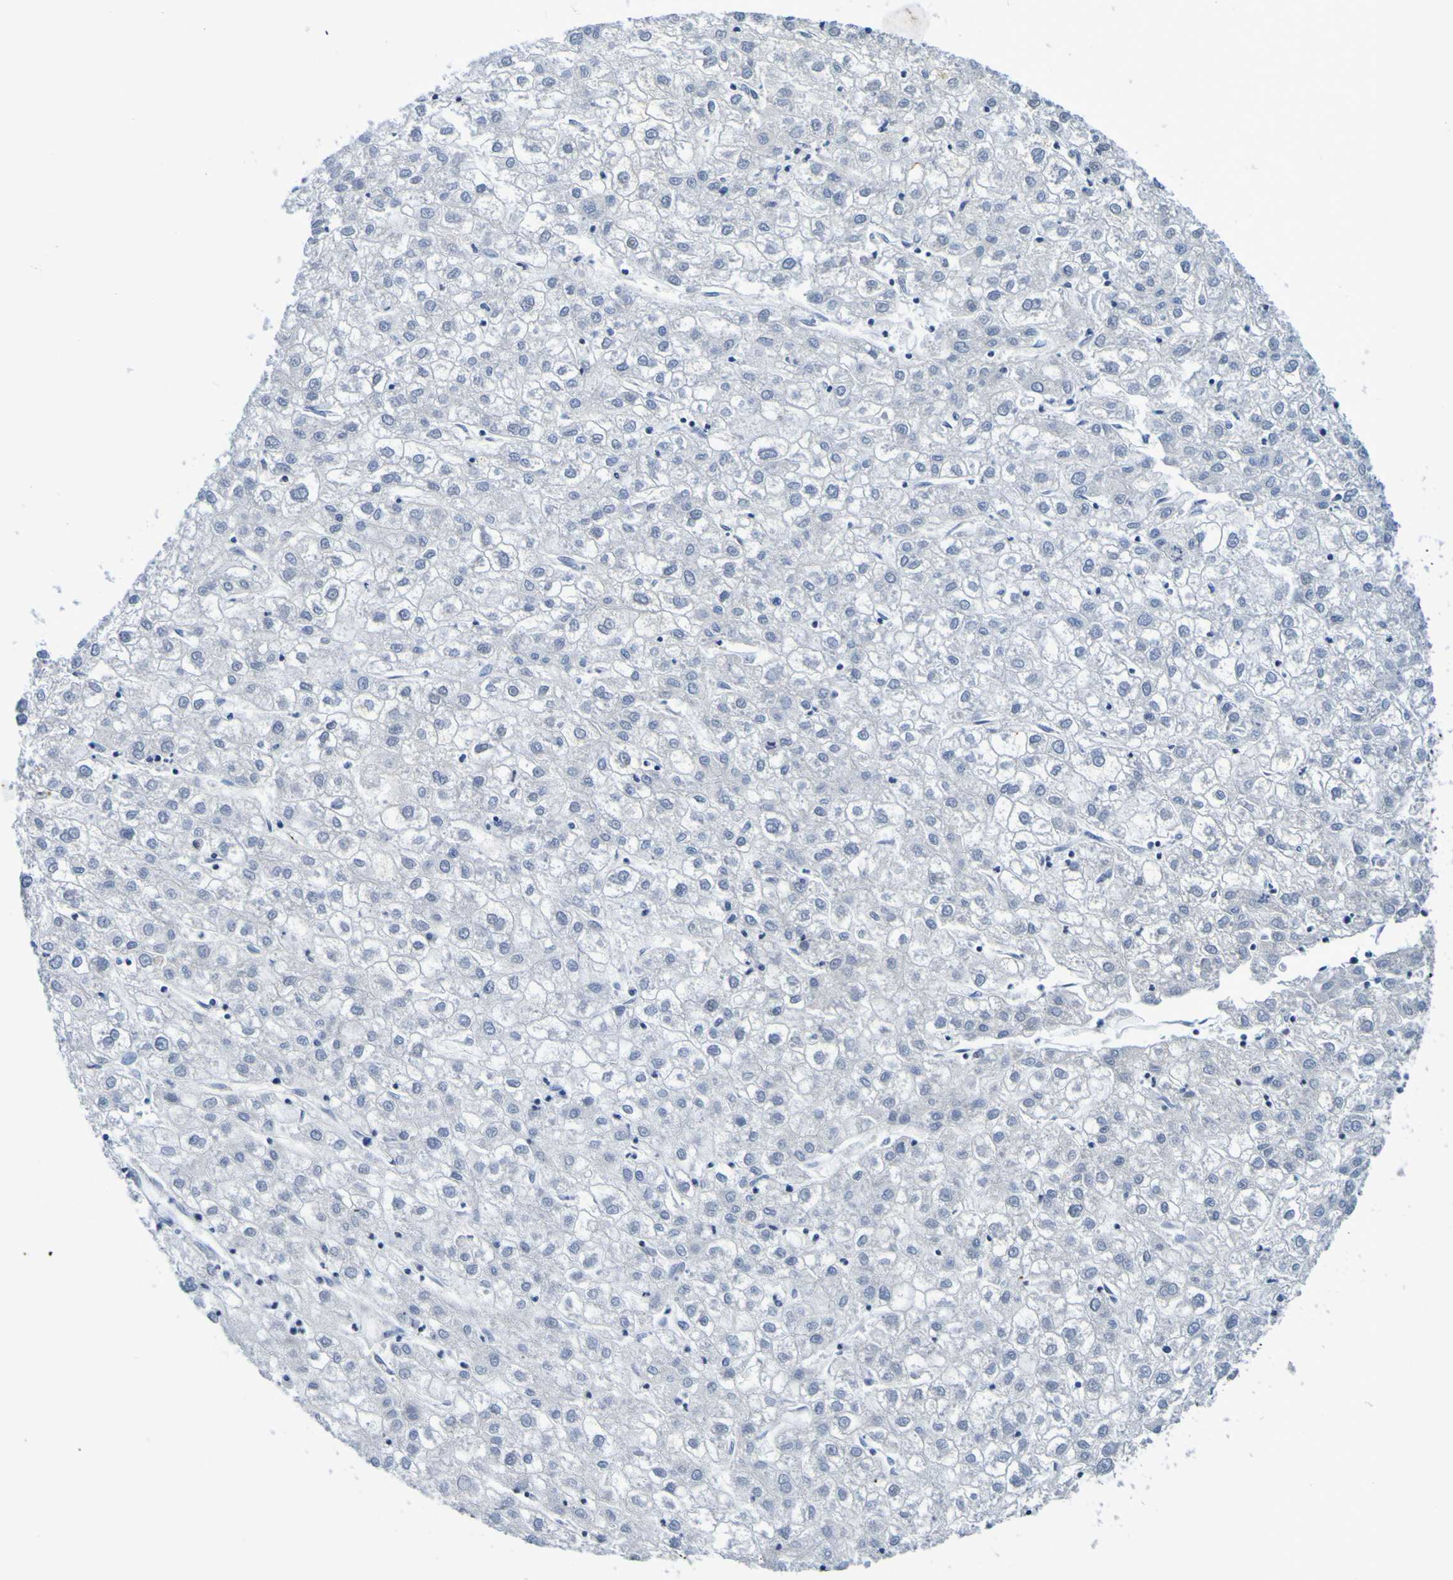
{"staining": {"intensity": "negative", "quantity": "none", "location": "none"}, "tissue": "liver cancer", "cell_type": "Tumor cells", "image_type": "cancer", "snomed": [{"axis": "morphology", "description": "Carcinoma, Hepatocellular, NOS"}, {"axis": "topography", "description": "Liver"}], "caption": "Immunohistochemistry image of liver cancer stained for a protein (brown), which shows no expression in tumor cells.", "gene": "VMA21", "patient": {"sex": "male", "age": 72}}